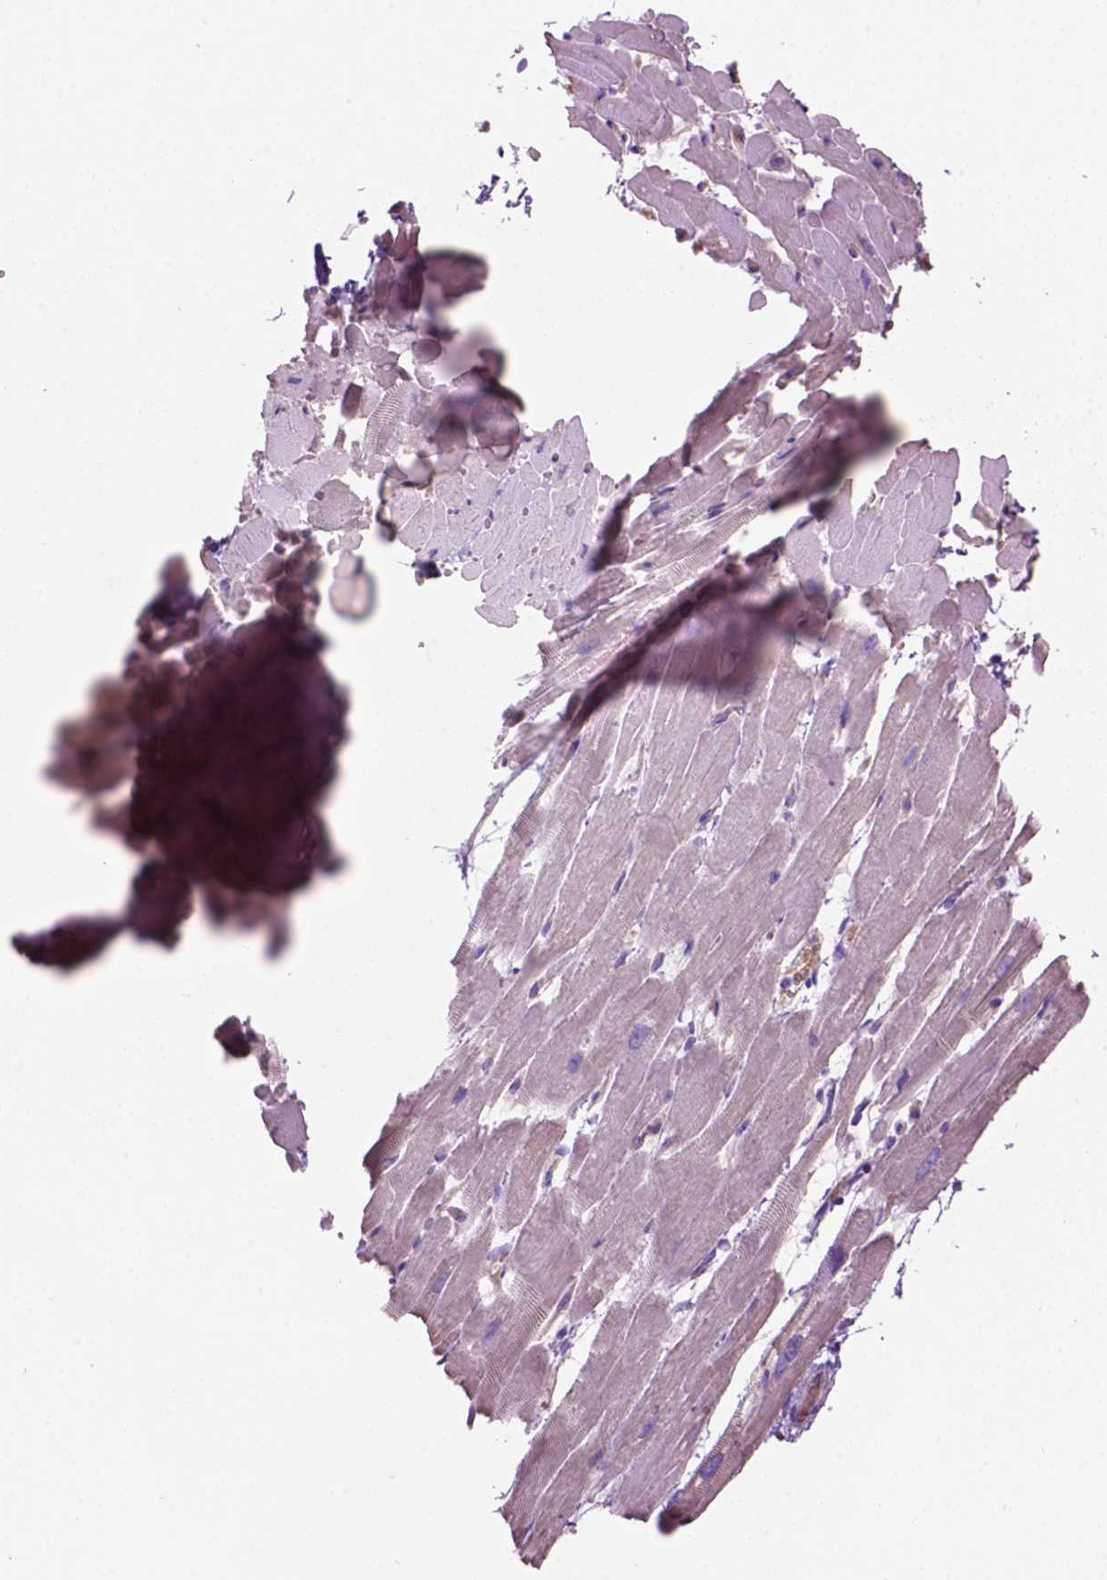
{"staining": {"intensity": "negative", "quantity": "none", "location": "none"}, "tissue": "heart muscle", "cell_type": "Cardiomyocytes", "image_type": "normal", "snomed": [{"axis": "morphology", "description": "Normal tissue, NOS"}, {"axis": "topography", "description": "Heart"}], "caption": "A high-resolution photomicrograph shows IHC staining of normal heart muscle, which demonstrates no significant positivity in cardiomyocytes.", "gene": "CD84", "patient": {"sex": "male", "age": 37}}